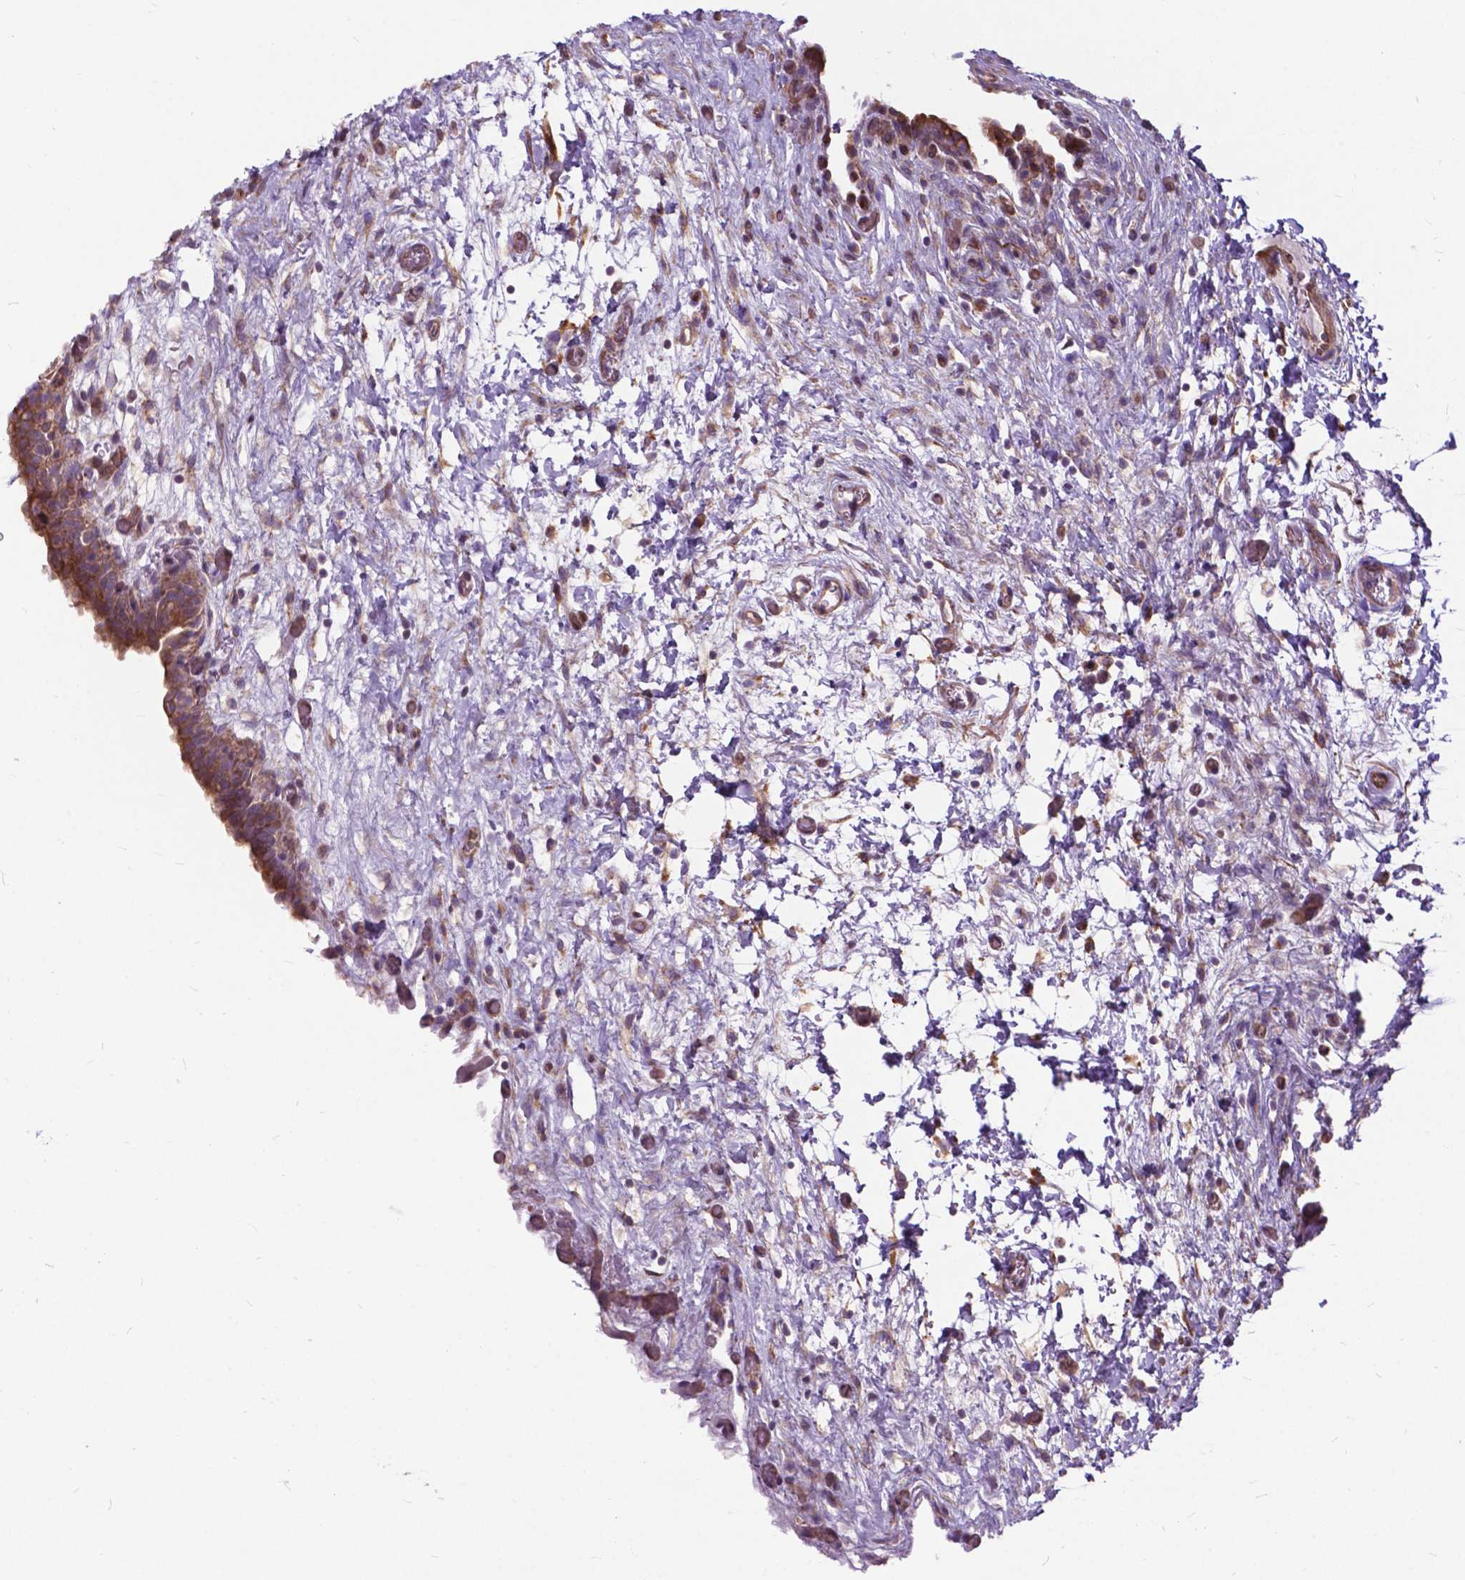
{"staining": {"intensity": "moderate", "quantity": ">75%", "location": "cytoplasmic/membranous"}, "tissue": "urinary bladder", "cell_type": "Urothelial cells", "image_type": "normal", "snomed": [{"axis": "morphology", "description": "Normal tissue, NOS"}, {"axis": "topography", "description": "Urinary bladder"}], "caption": "The photomicrograph displays immunohistochemical staining of normal urinary bladder. There is moderate cytoplasmic/membranous positivity is identified in about >75% of urothelial cells. (brown staining indicates protein expression, while blue staining denotes nuclei).", "gene": "FLT4", "patient": {"sex": "male", "age": 69}}